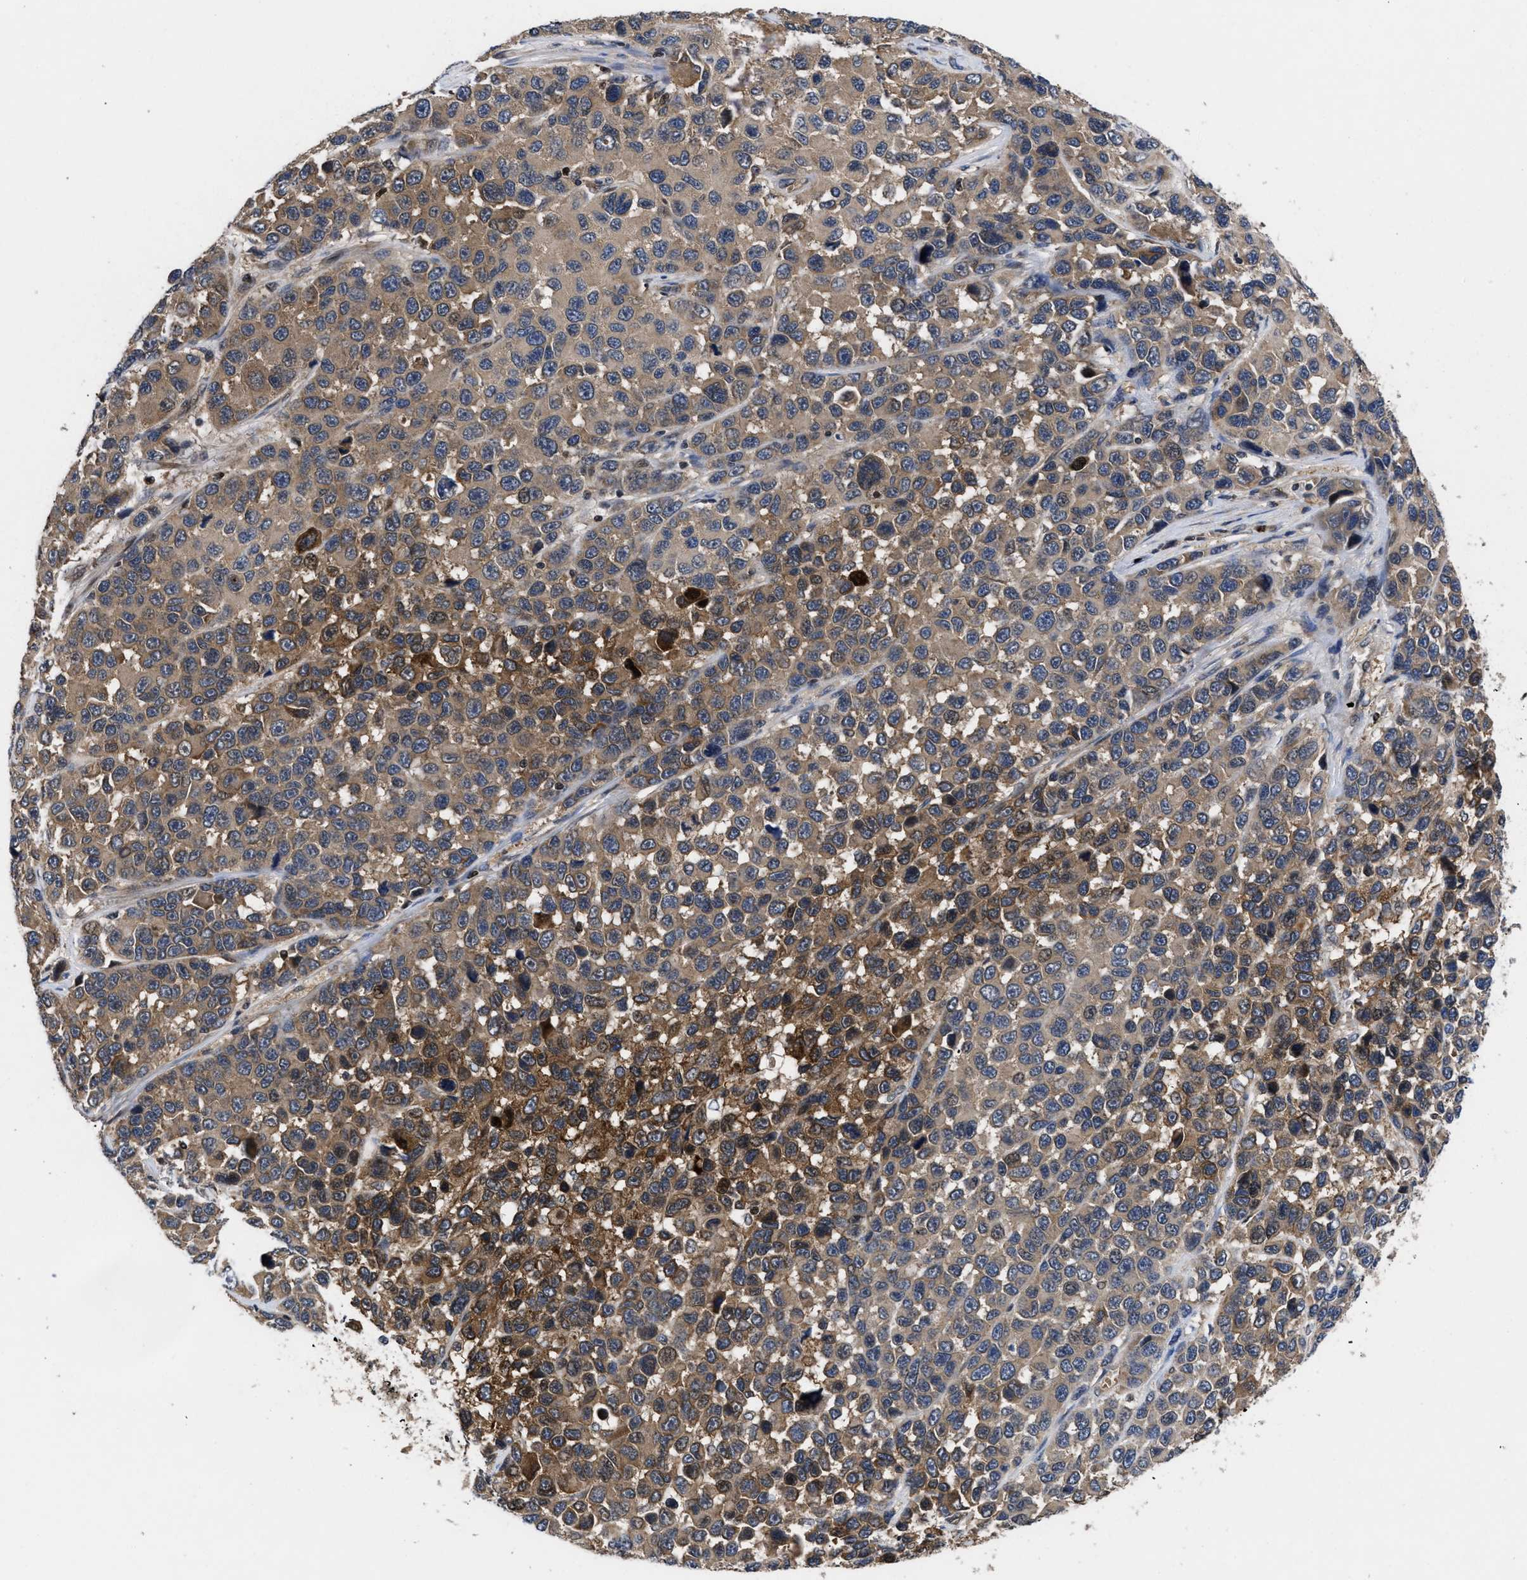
{"staining": {"intensity": "moderate", "quantity": "25%-75%", "location": "cytoplasmic/membranous"}, "tissue": "melanoma", "cell_type": "Tumor cells", "image_type": "cancer", "snomed": [{"axis": "morphology", "description": "Malignant melanoma, NOS"}, {"axis": "topography", "description": "Skin"}], "caption": "Moderate cytoplasmic/membranous expression for a protein is identified in about 25%-75% of tumor cells of malignant melanoma using immunohistochemistry (IHC).", "gene": "FAM200A", "patient": {"sex": "male", "age": 53}}